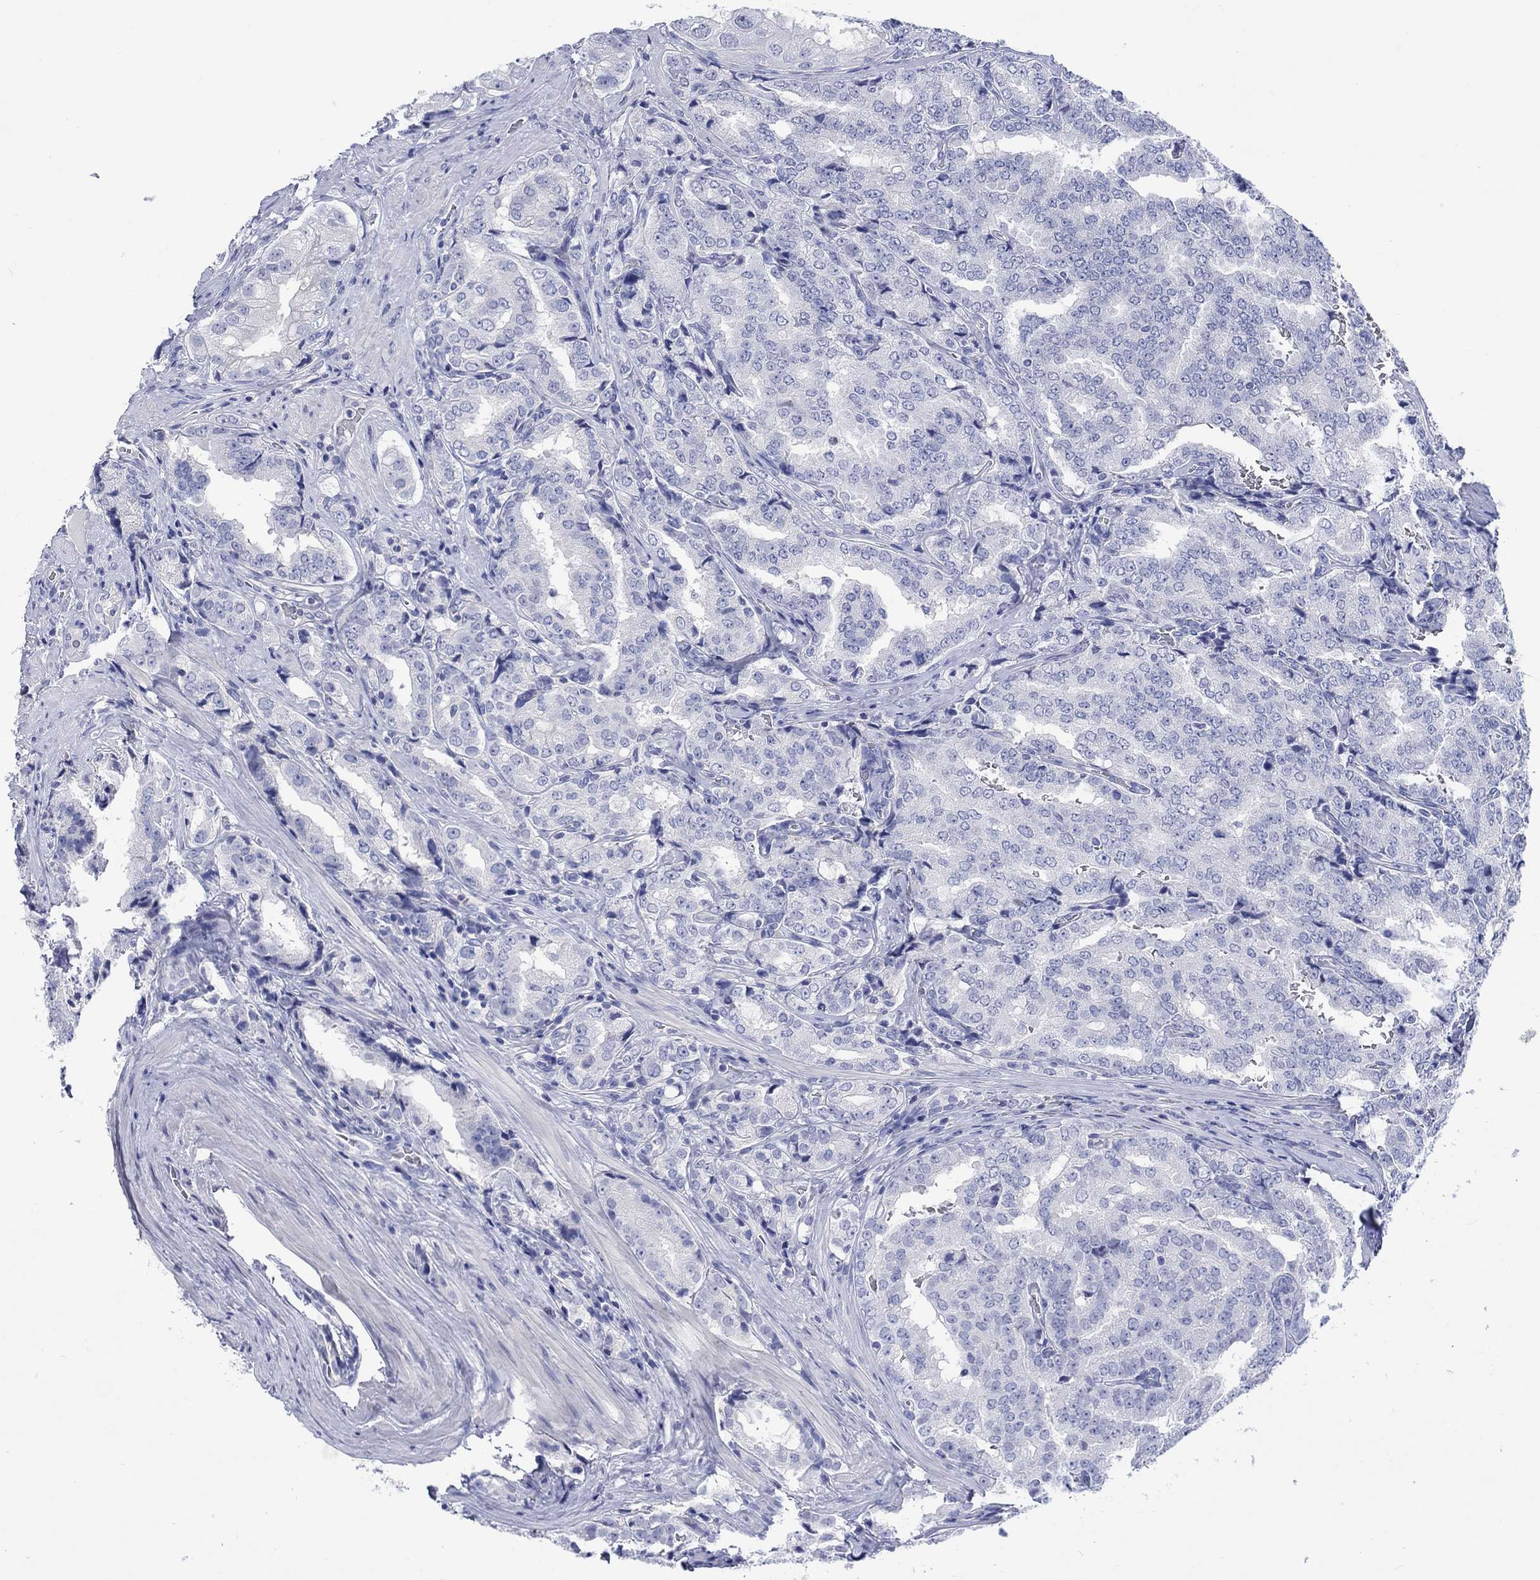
{"staining": {"intensity": "negative", "quantity": "none", "location": "none"}, "tissue": "prostate cancer", "cell_type": "Tumor cells", "image_type": "cancer", "snomed": [{"axis": "morphology", "description": "Adenocarcinoma, NOS"}, {"axis": "topography", "description": "Prostate"}], "caption": "Prostate cancer (adenocarcinoma) was stained to show a protein in brown. There is no significant positivity in tumor cells. The staining is performed using DAB brown chromogen with nuclei counter-stained in using hematoxylin.", "gene": "TOMM20L", "patient": {"sex": "male", "age": 65}}